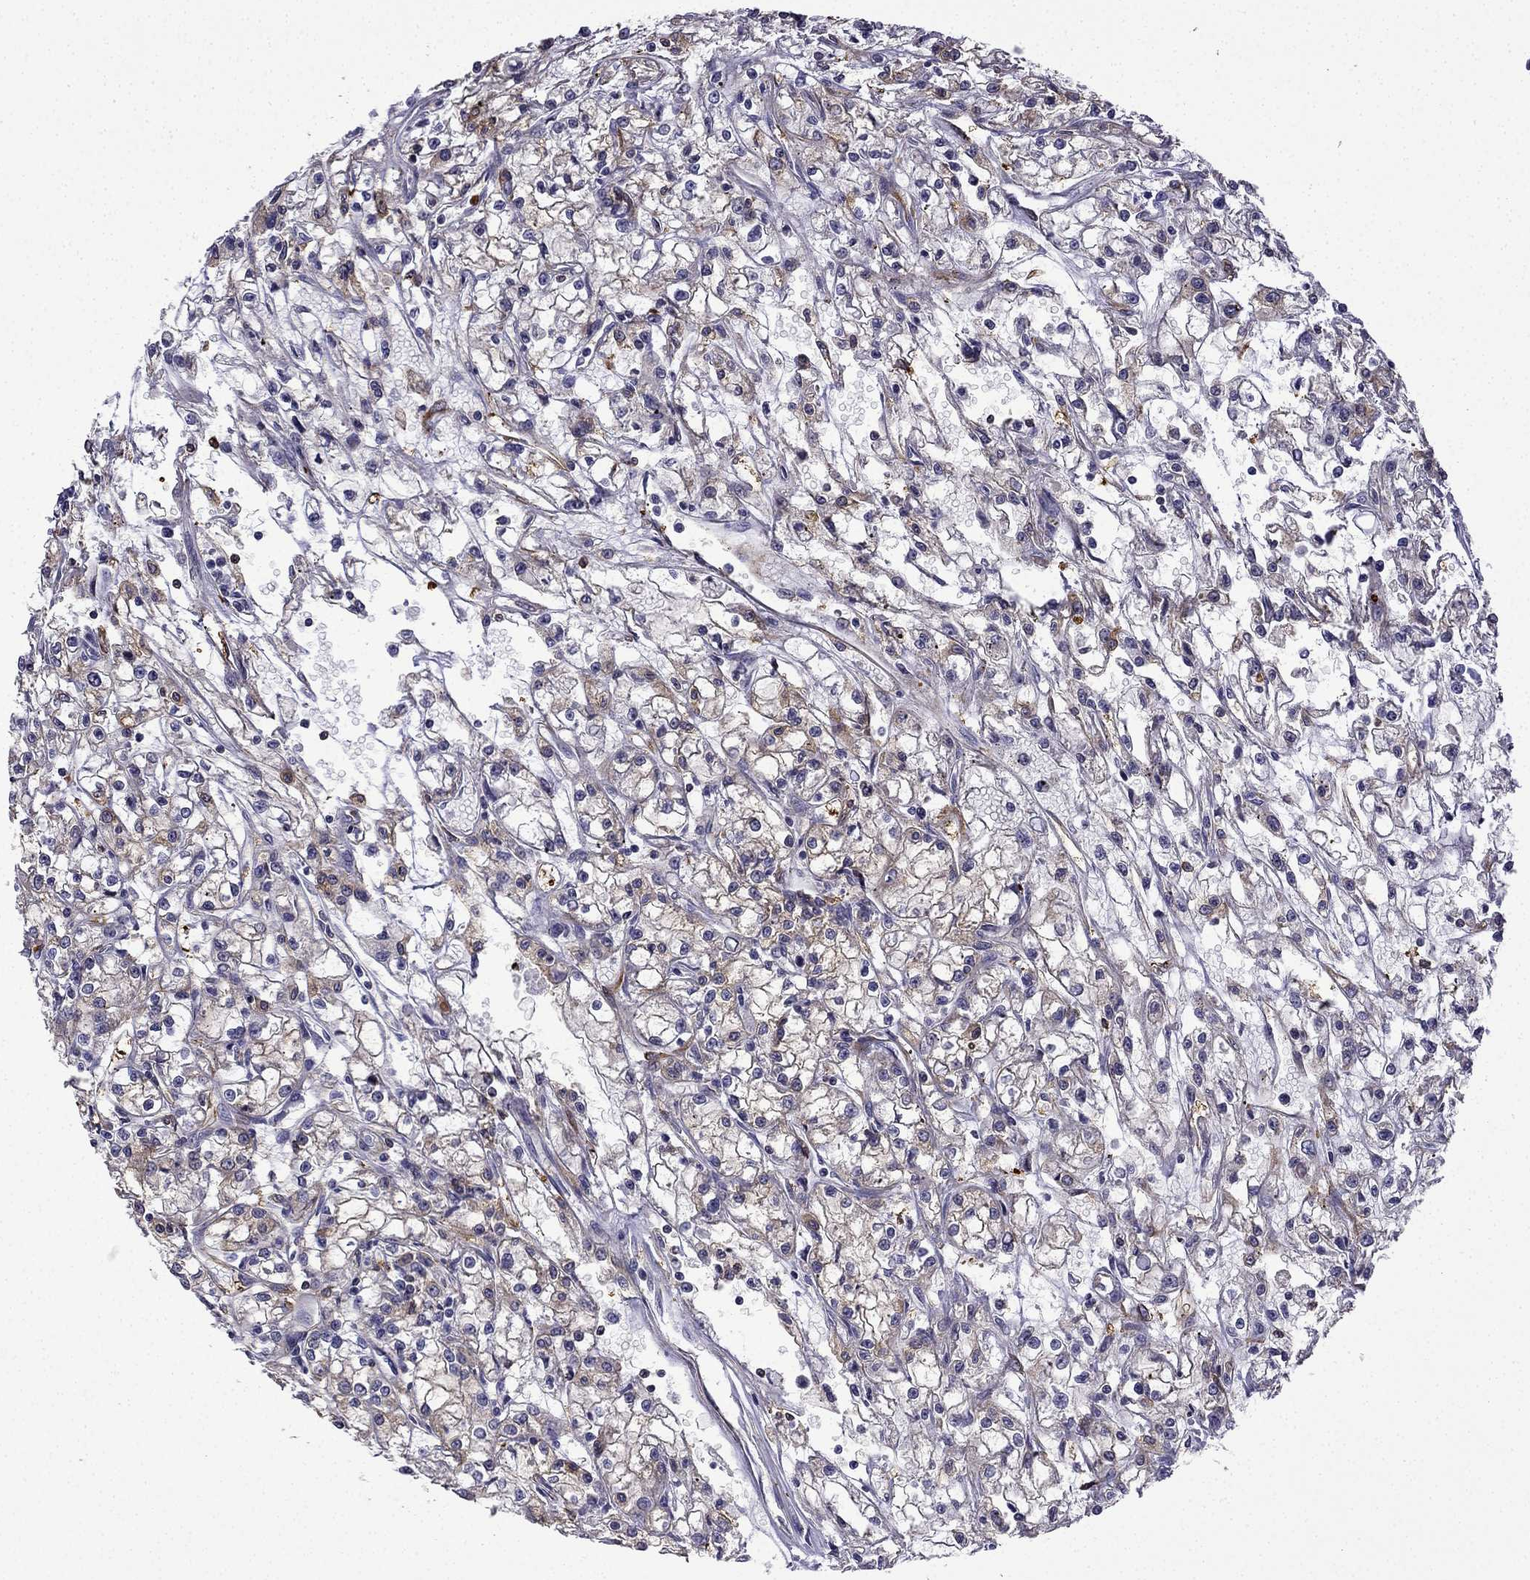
{"staining": {"intensity": "moderate", "quantity": "<25%", "location": "cytoplasmic/membranous"}, "tissue": "renal cancer", "cell_type": "Tumor cells", "image_type": "cancer", "snomed": [{"axis": "morphology", "description": "Adenocarcinoma, NOS"}, {"axis": "topography", "description": "Kidney"}], "caption": "Protein expression analysis of human renal adenocarcinoma reveals moderate cytoplasmic/membranous positivity in approximately <25% of tumor cells.", "gene": "MAP4", "patient": {"sex": "female", "age": 59}}